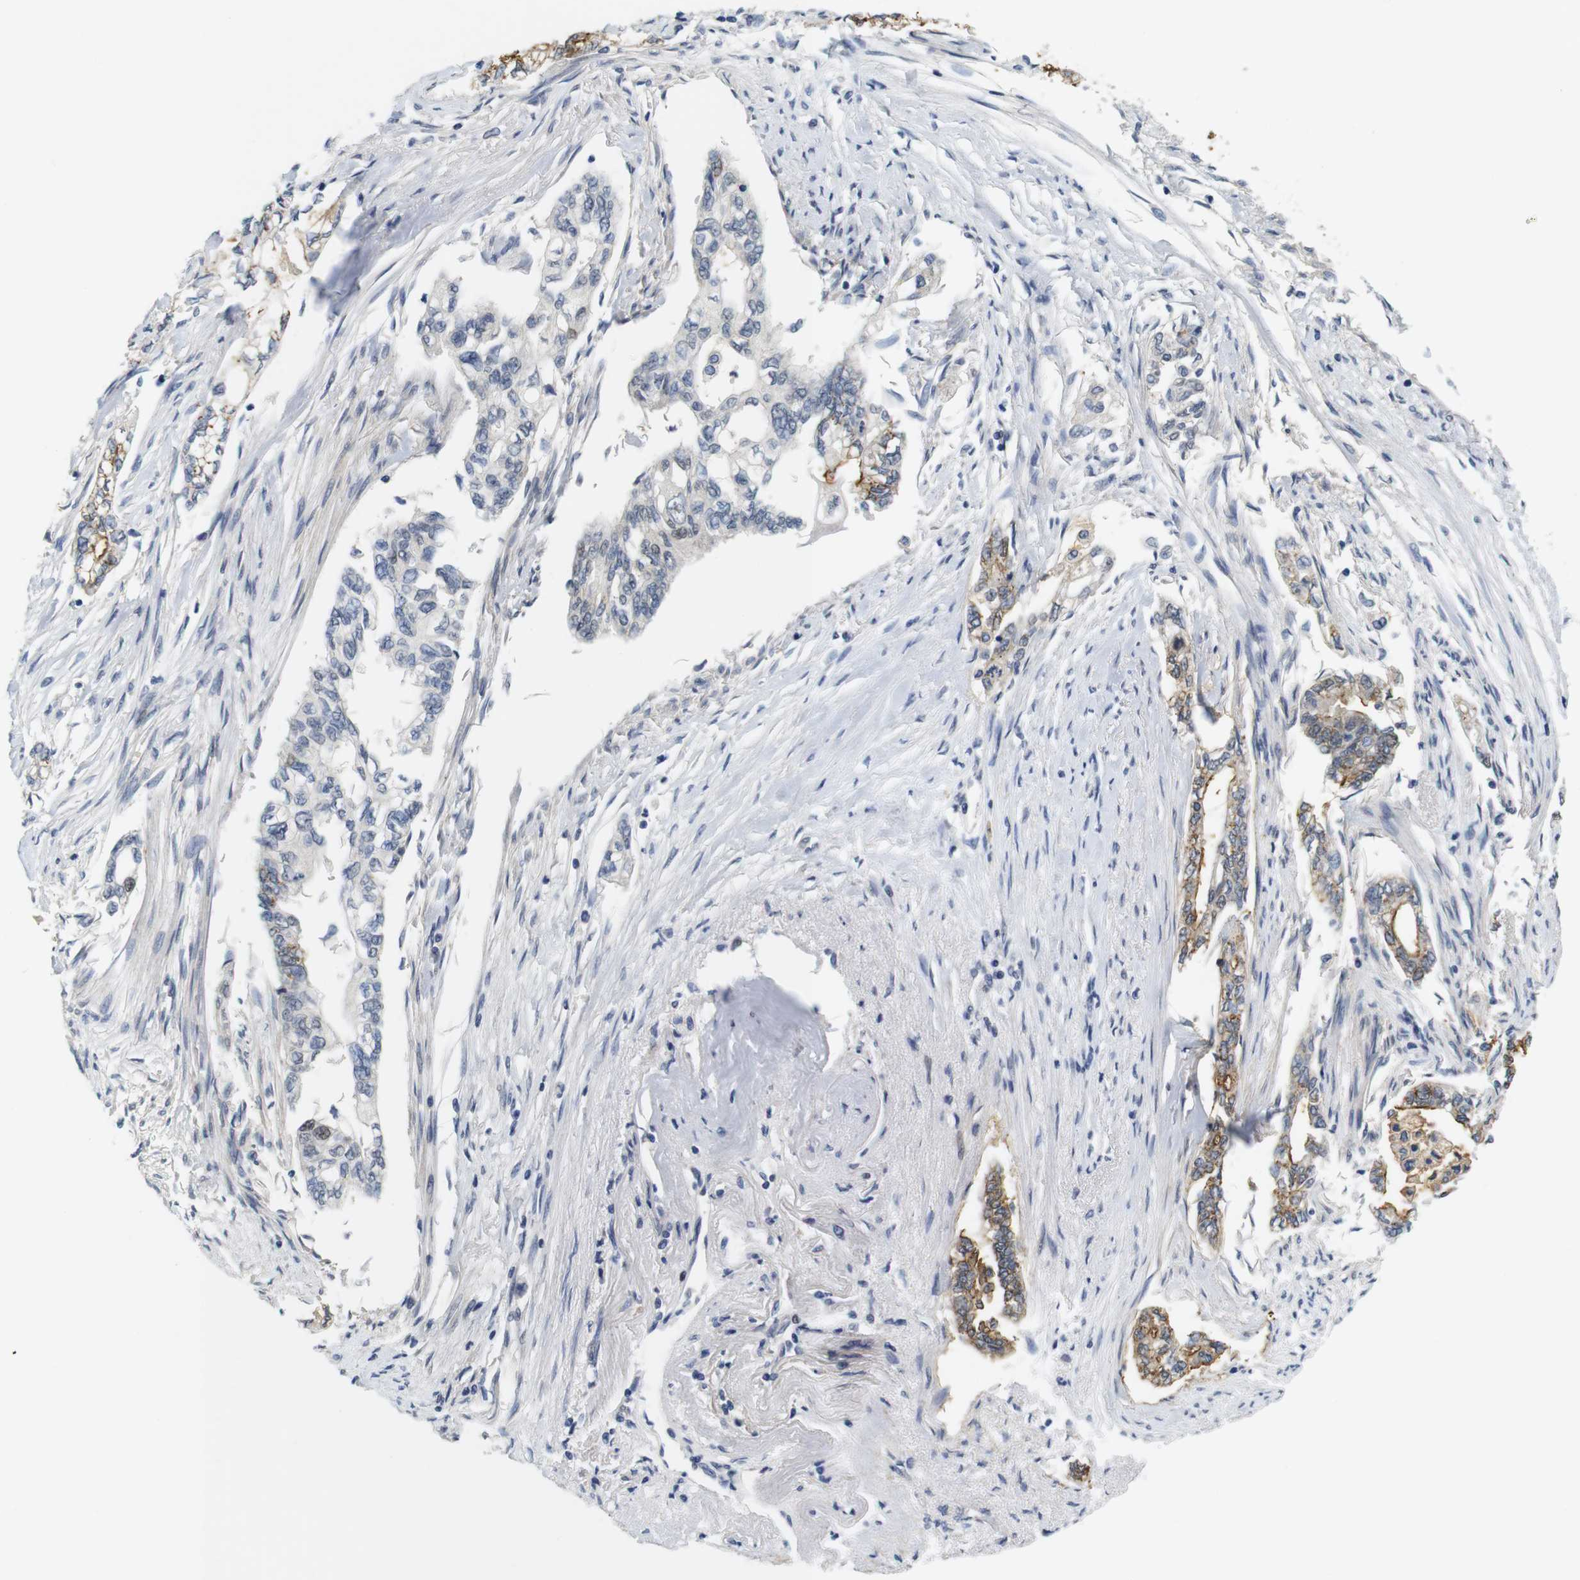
{"staining": {"intensity": "moderate", "quantity": "25%-75%", "location": "cytoplasmic/membranous"}, "tissue": "pancreatic cancer", "cell_type": "Tumor cells", "image_type": "cancer", "snomed": [{"axis": "morphology", "description": "Normal tissue, NOS"}, {"axis": "topography", "description": "Pancreas"}], "caption": "Protein expression by immunohistochemistry shows moderate cytoplasmic/membranous expression in about 25%-75% of tumor cells in pancreatic cancer.", "gene": "SKP2", "patient": {"sex": "male", "age": 42}}